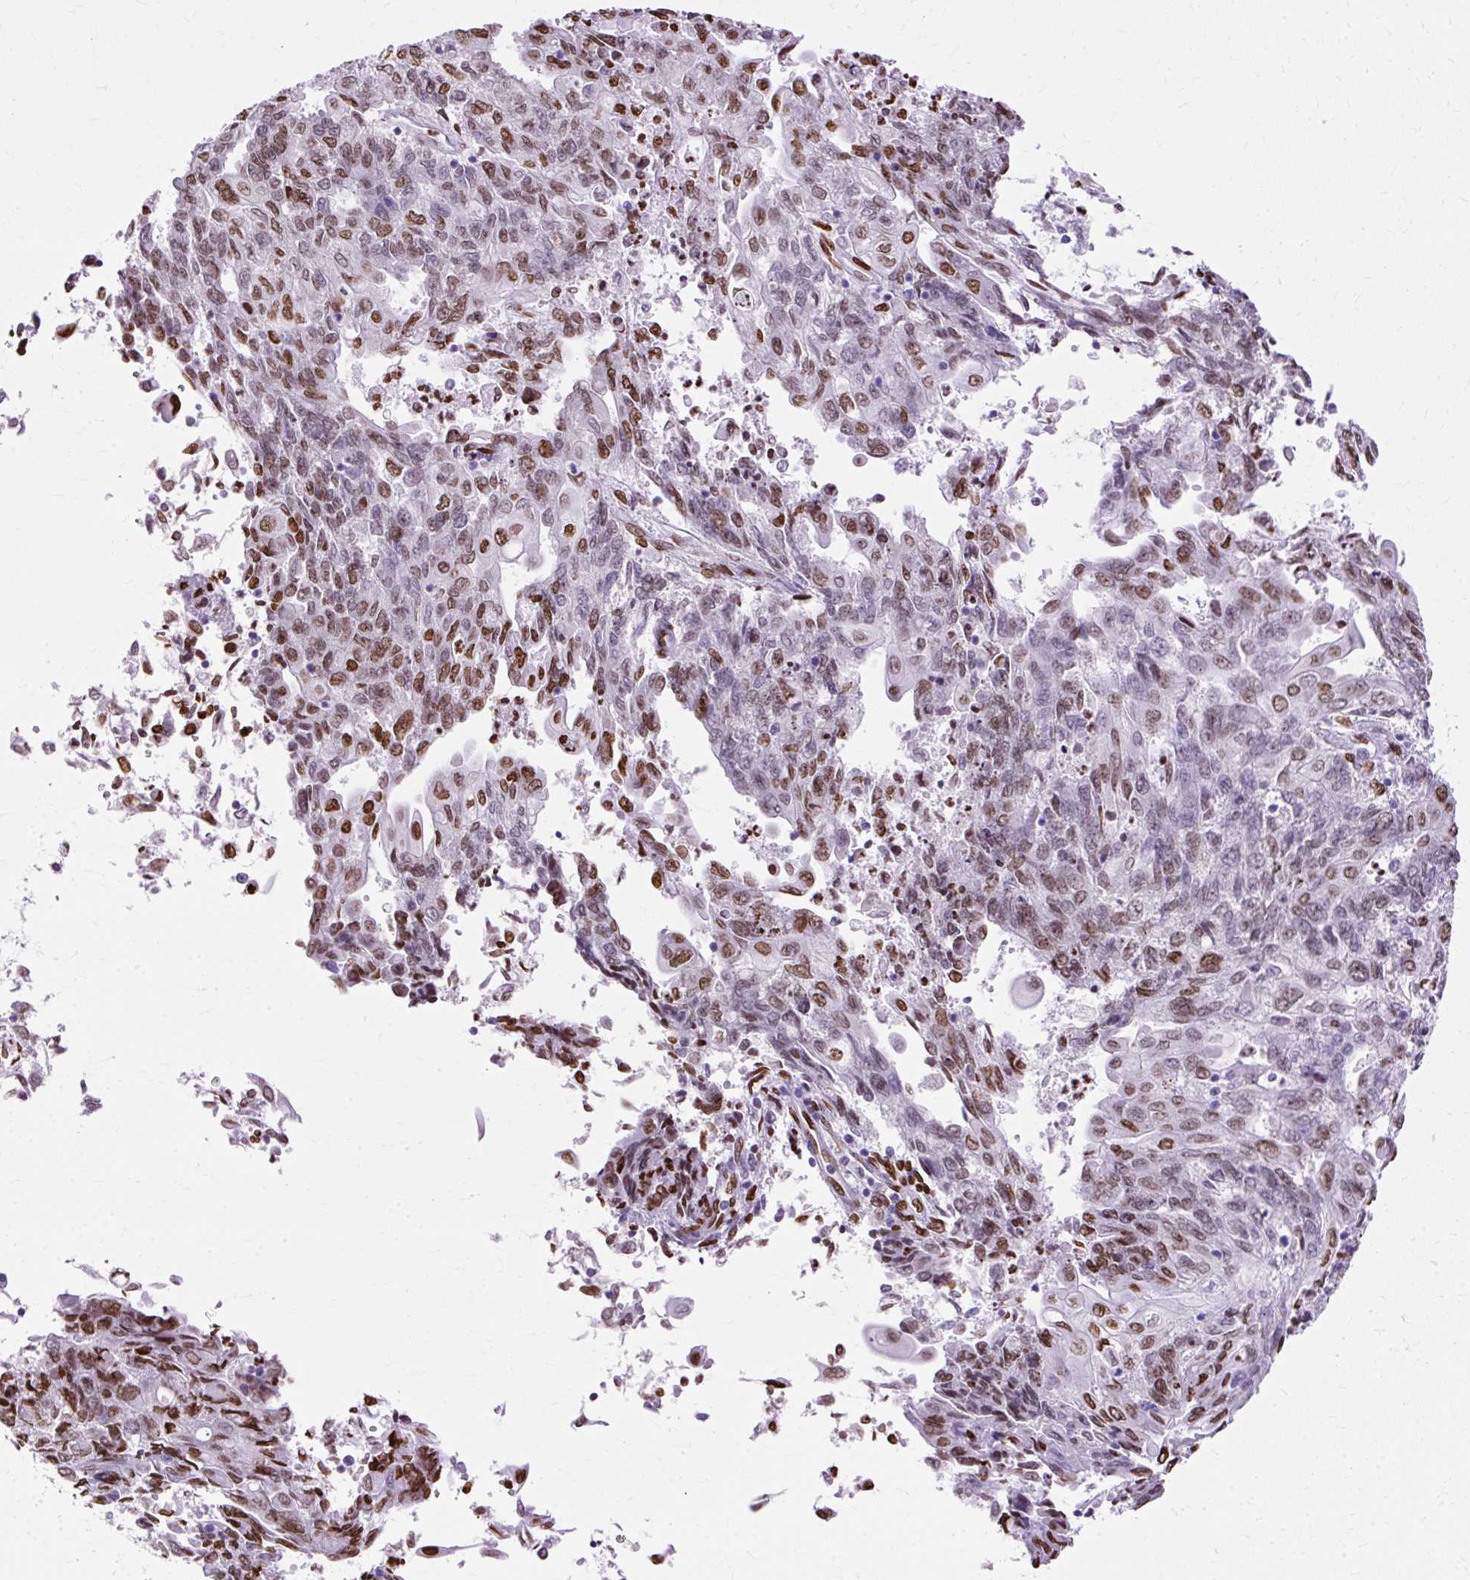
{"staining": {"intensity": "moderate", "quantity": "25%-75%", "location": "nuclear"}, "tissue": "endometrial cancer", "cell_type": "Tumor cells", "image_type": "cancer", "snomed": [{"axis": "morphology", "description": "Adenocarcinoma, NOS"}, {"axis": "topography", "description": "Endometrium"}], "caption": "Protein expression analysis of human endometrial adenocarcinoma reveals moderate nuclear staining in about 25%-75% of tumor cells. Ihc stains the protein of interest in brown and the nuclei are stained blue.", "gene": "TMEM184C", "patient": {"sex": "female", "age": 54}}